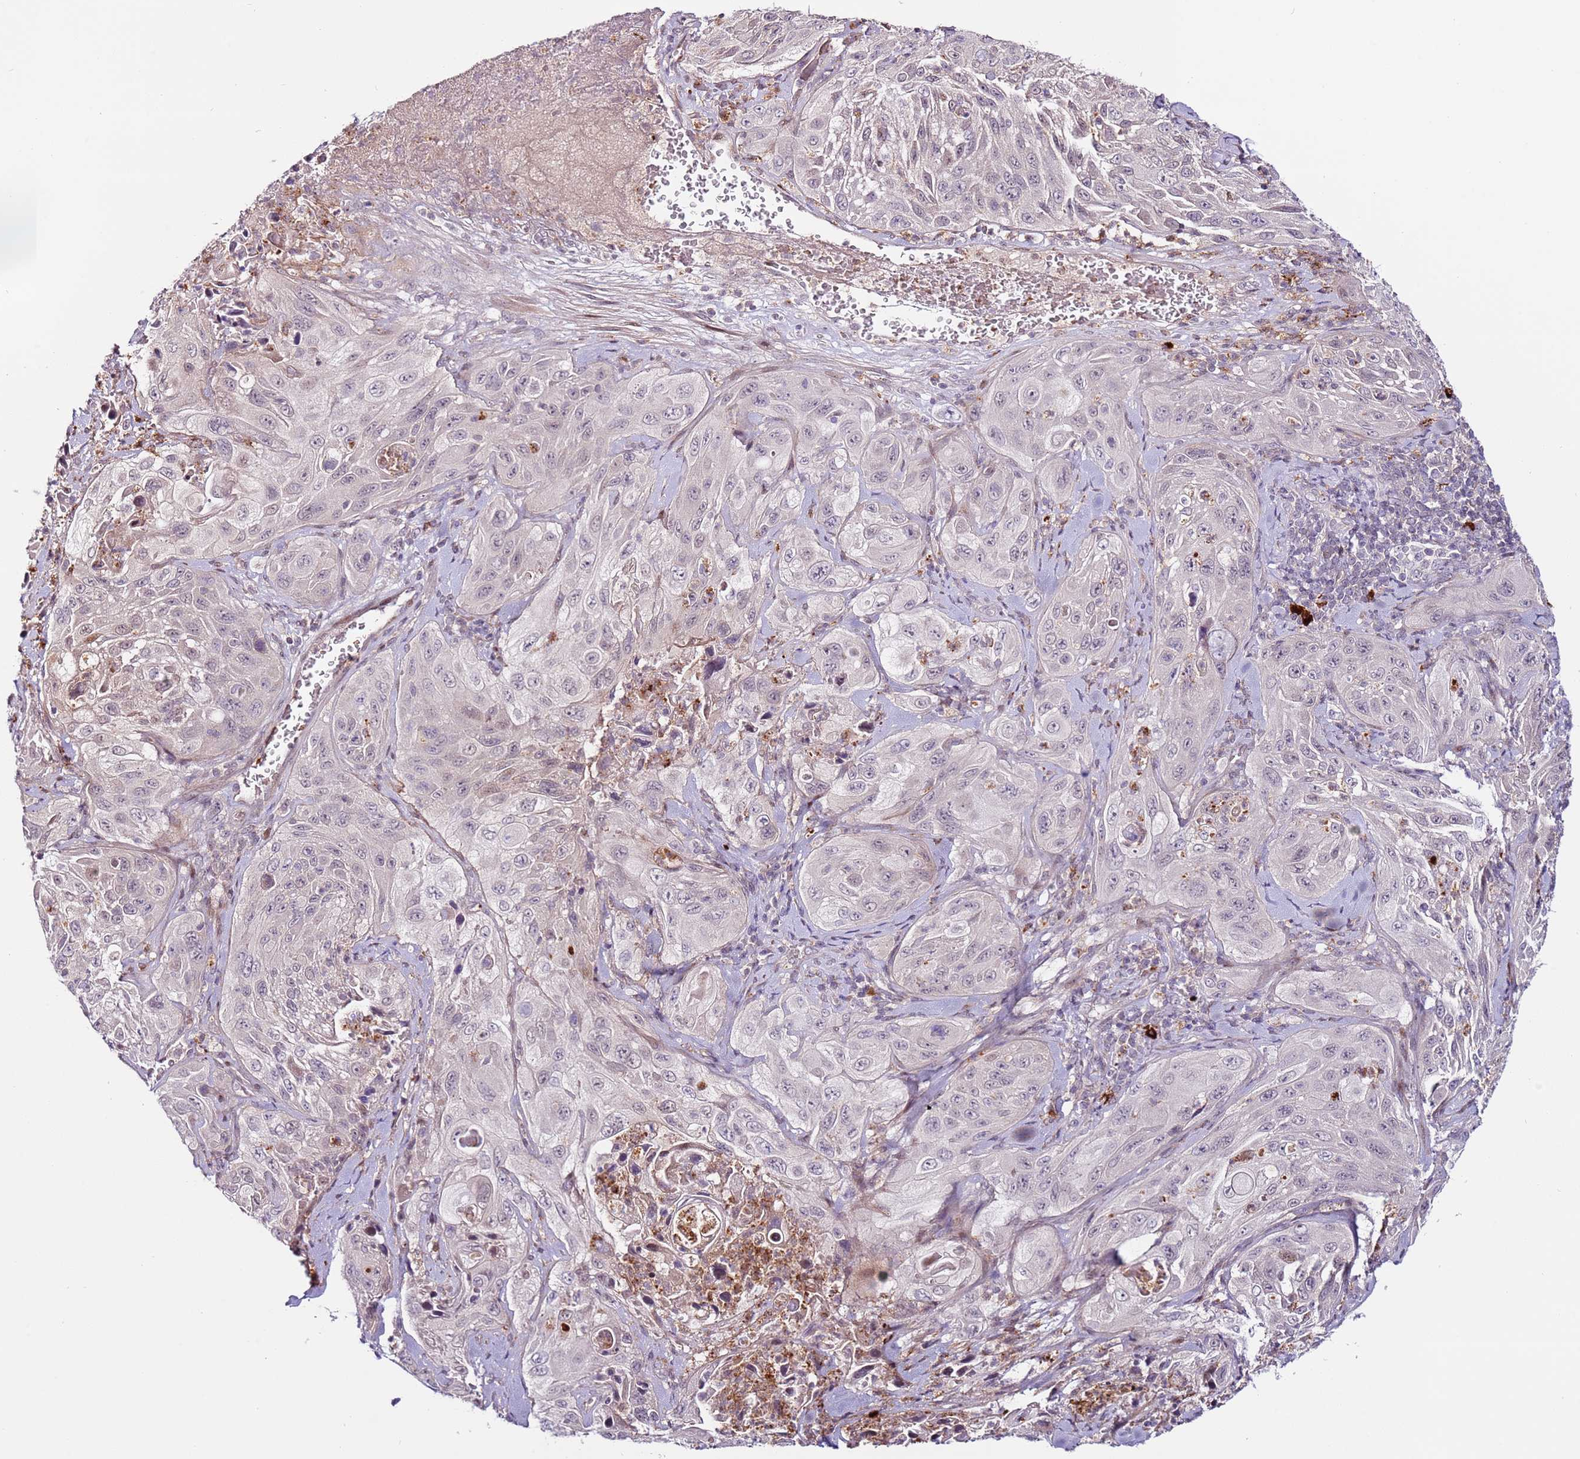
{"staining": {"intensity": "weak", "quantity": "25%-75%", "location": "nuclear"}, "tissue": "cervical cancer", "cell_type": "Tumor cells", "image_type": "cancer", "snomed": [{"axis": "morphology", "description": "Squamous cell carcinoma, NOS"}, {"axis": "topography", "description": "Cervix"}], "caption": "A histopathology image of human squamous cell carcinoma (cervical) stained for a protein exhibits weak nuclear brown staining in tumor cells. (DAB (3,3'-diaminobenzidine) = brown stain, brightfield microscopy at high magnification).", "gene": "MTG2", "patient": {"sex": "female", "age": 42}}